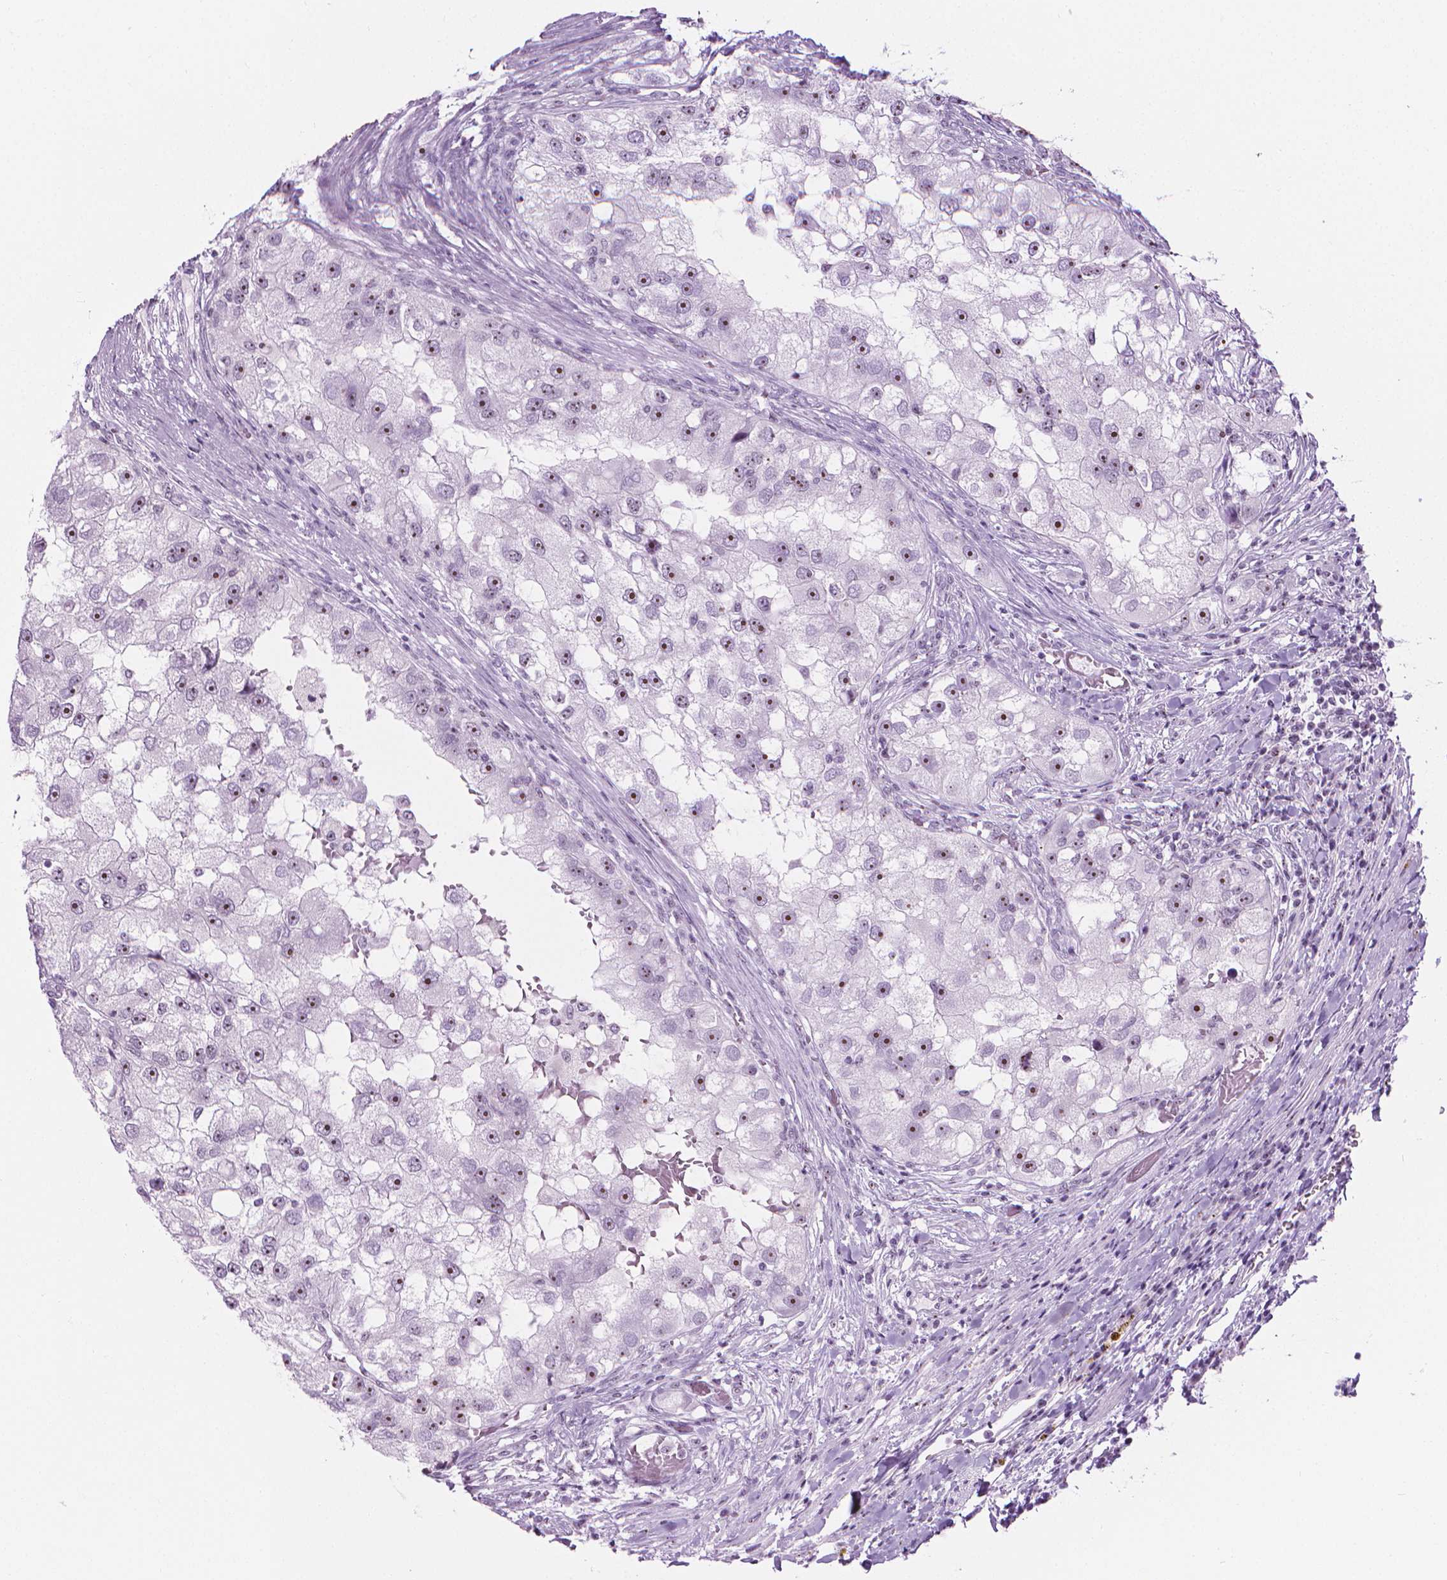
{"staining": {"intensity": "moderate", "quantity": "25%-75%", "location": "nuclear"}, "tissue": "renal cancer", "cell_type": "Tumor cells", "image_type": "cancer", "snomed": [{"axis": "morphology", "description": "Adenocarcinoma, NOS"}, {"axis": "topography", "description": "Kidney"}], "caption": "This is an image of immunohistochemistry staining of renal cancer (adenocarcinoma), which shows moderate positivity in the nuclear of tumor cells.", "gene": "NOL7", "patient": {"sex": "male", "age": 63}}